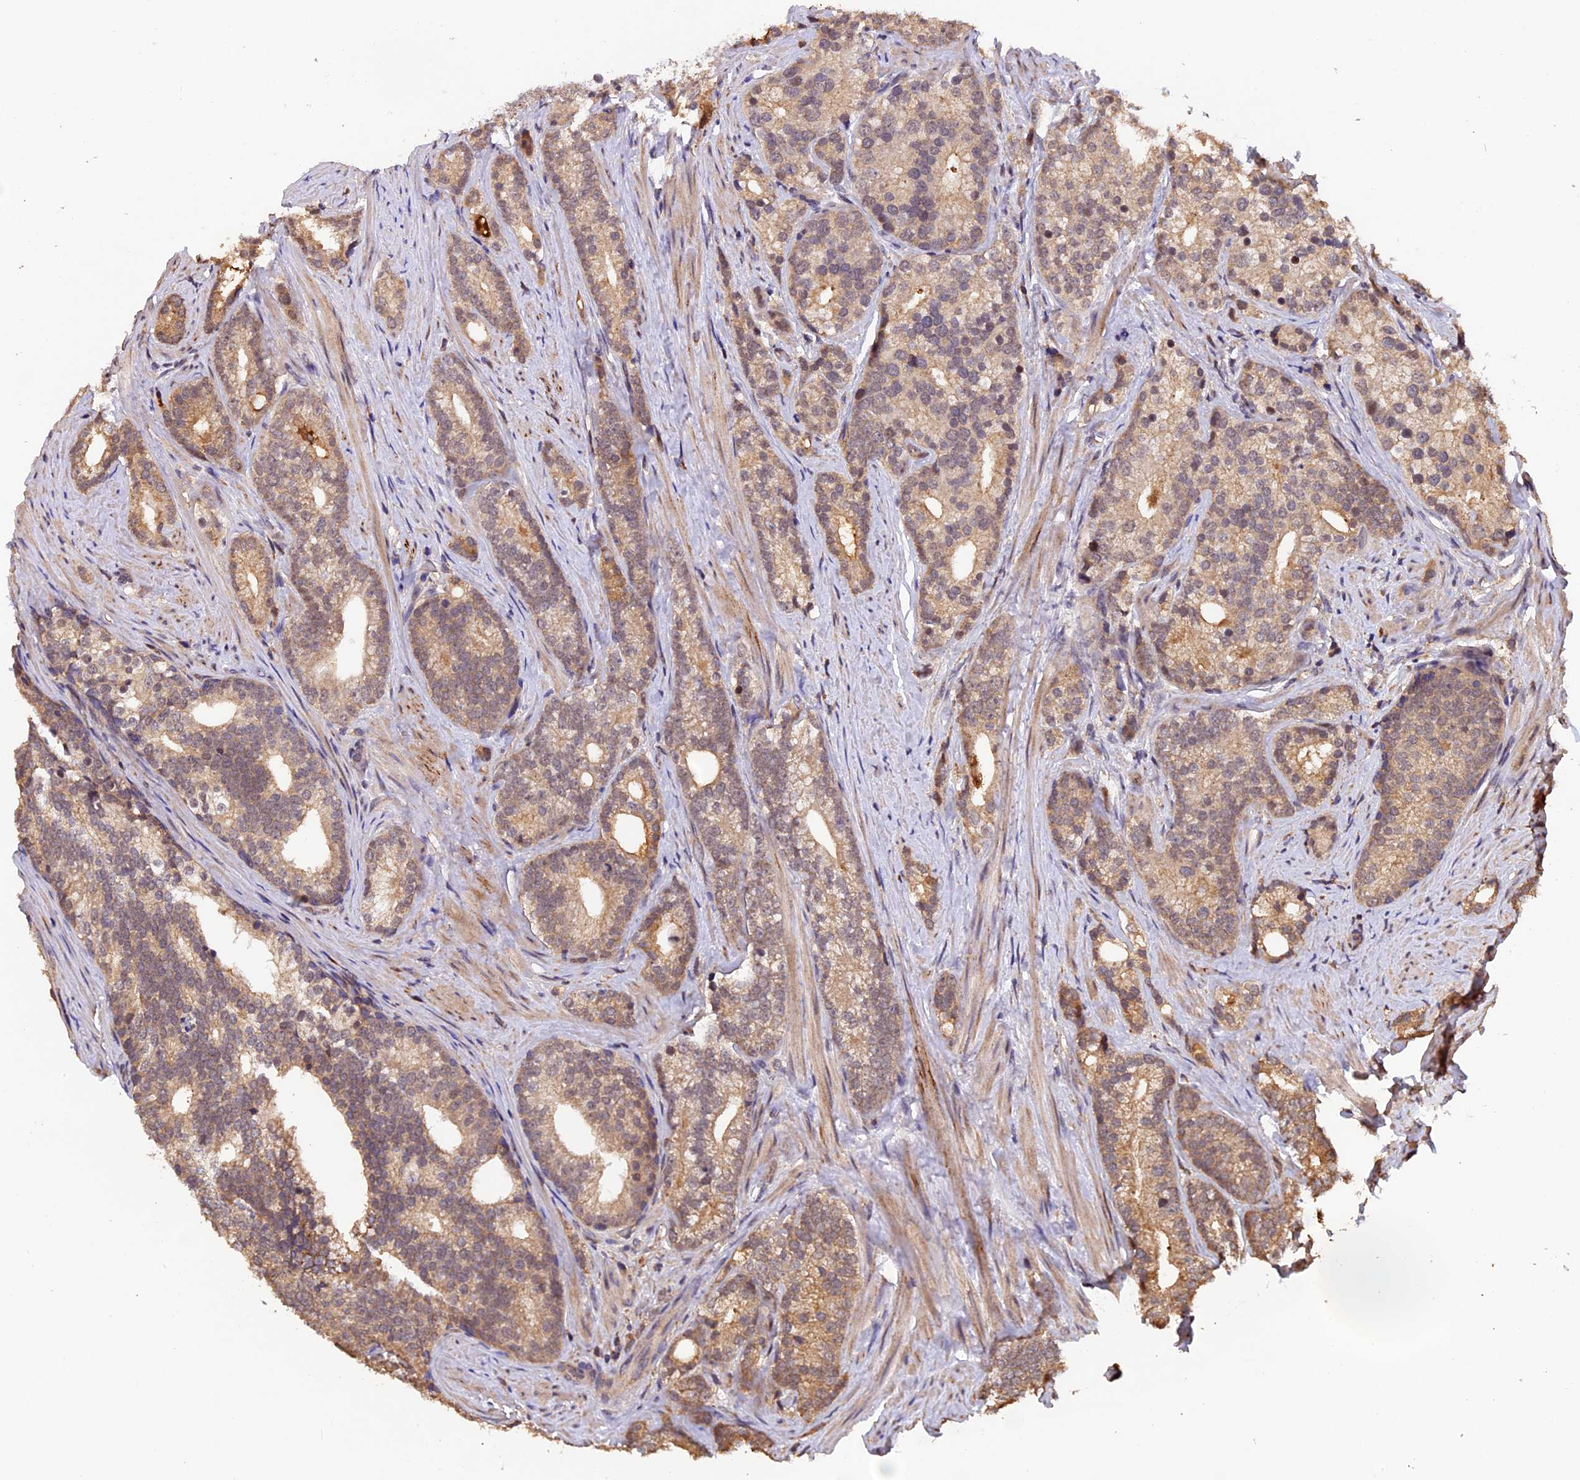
{"staining": {"intensity": "moderate", "quantity": "25%-75%", "location": "cytoplasmic/membranous"}, "tissue": "prostate cancer", "cell_type": "Tumor cells", "image_type": "cancer", "snomed": [{"axis": "morphology", "description": "Adenocarcinoma, Low grade"}, {"axis": "topography", "description": "Prostate"}], "caption": "A micrograph showing moderate cytoplasmic/membranous expression in approximately 25%-75% of tumor cells in prostate cancer (low-grade adenocarcinoma), as visualized by brown immunohistochemical staining.", "gene": "PKD2L2", "patient": {"sex": "male", "age": 71}}